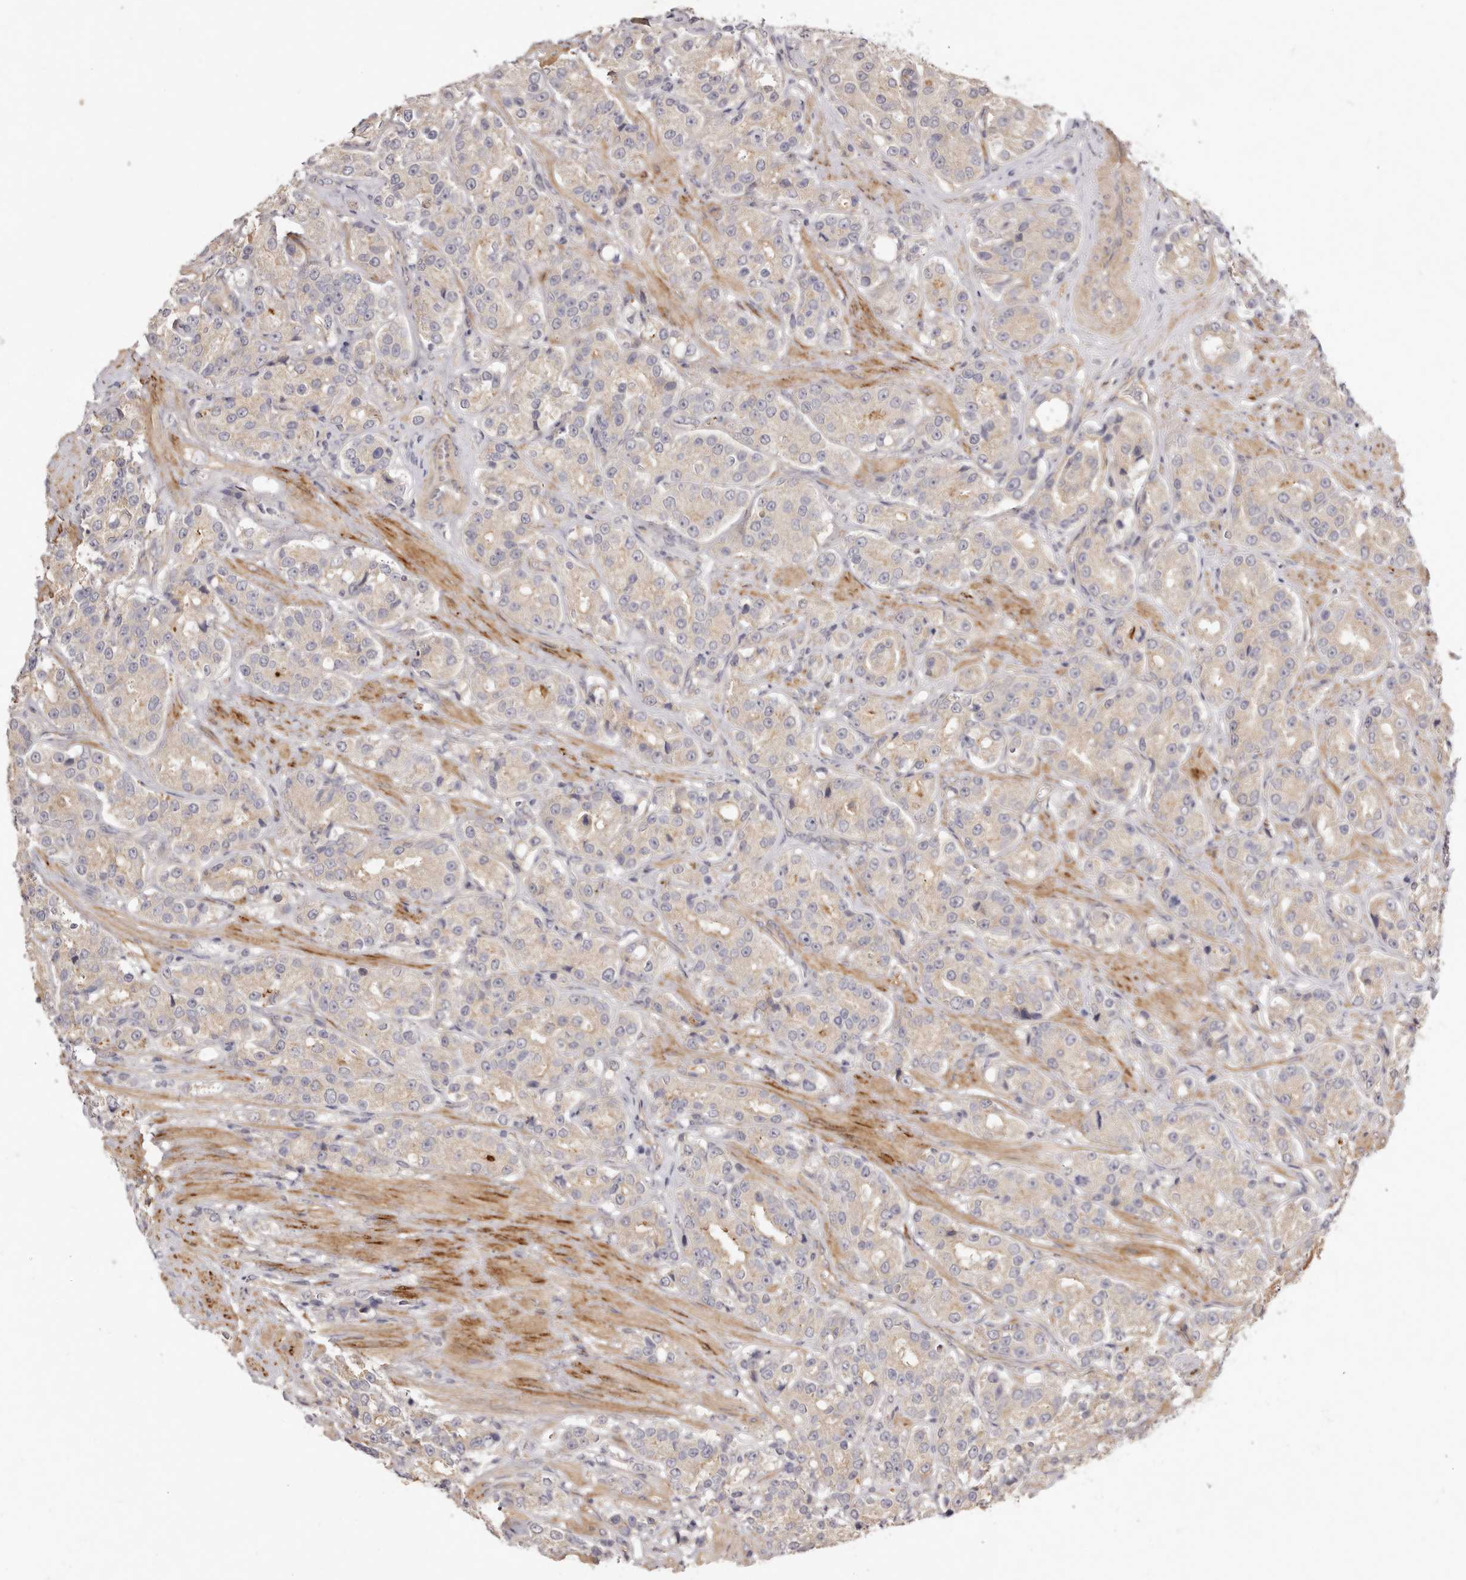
{"staining": {"intensity": "weak", "quantity": "<25%", "location": "cytoplasmic/membranous"}, "tissue": "prostate cancer", "cell_type": "Tumor cells", "image_type": "cancer", "snomed": [{"axis": "morphology", "description": "Adenocarcinoma, High grade"}, {"axis": "topography", "description": "Prostate"}], "caption": "Human prostate adenocarcinoma (high-grade) stained for a protein using immunohistochemistry displays no staining in tumor cells.", "gene": "ADAMTS9", "patient": {"sex": "male", "age": 60}}